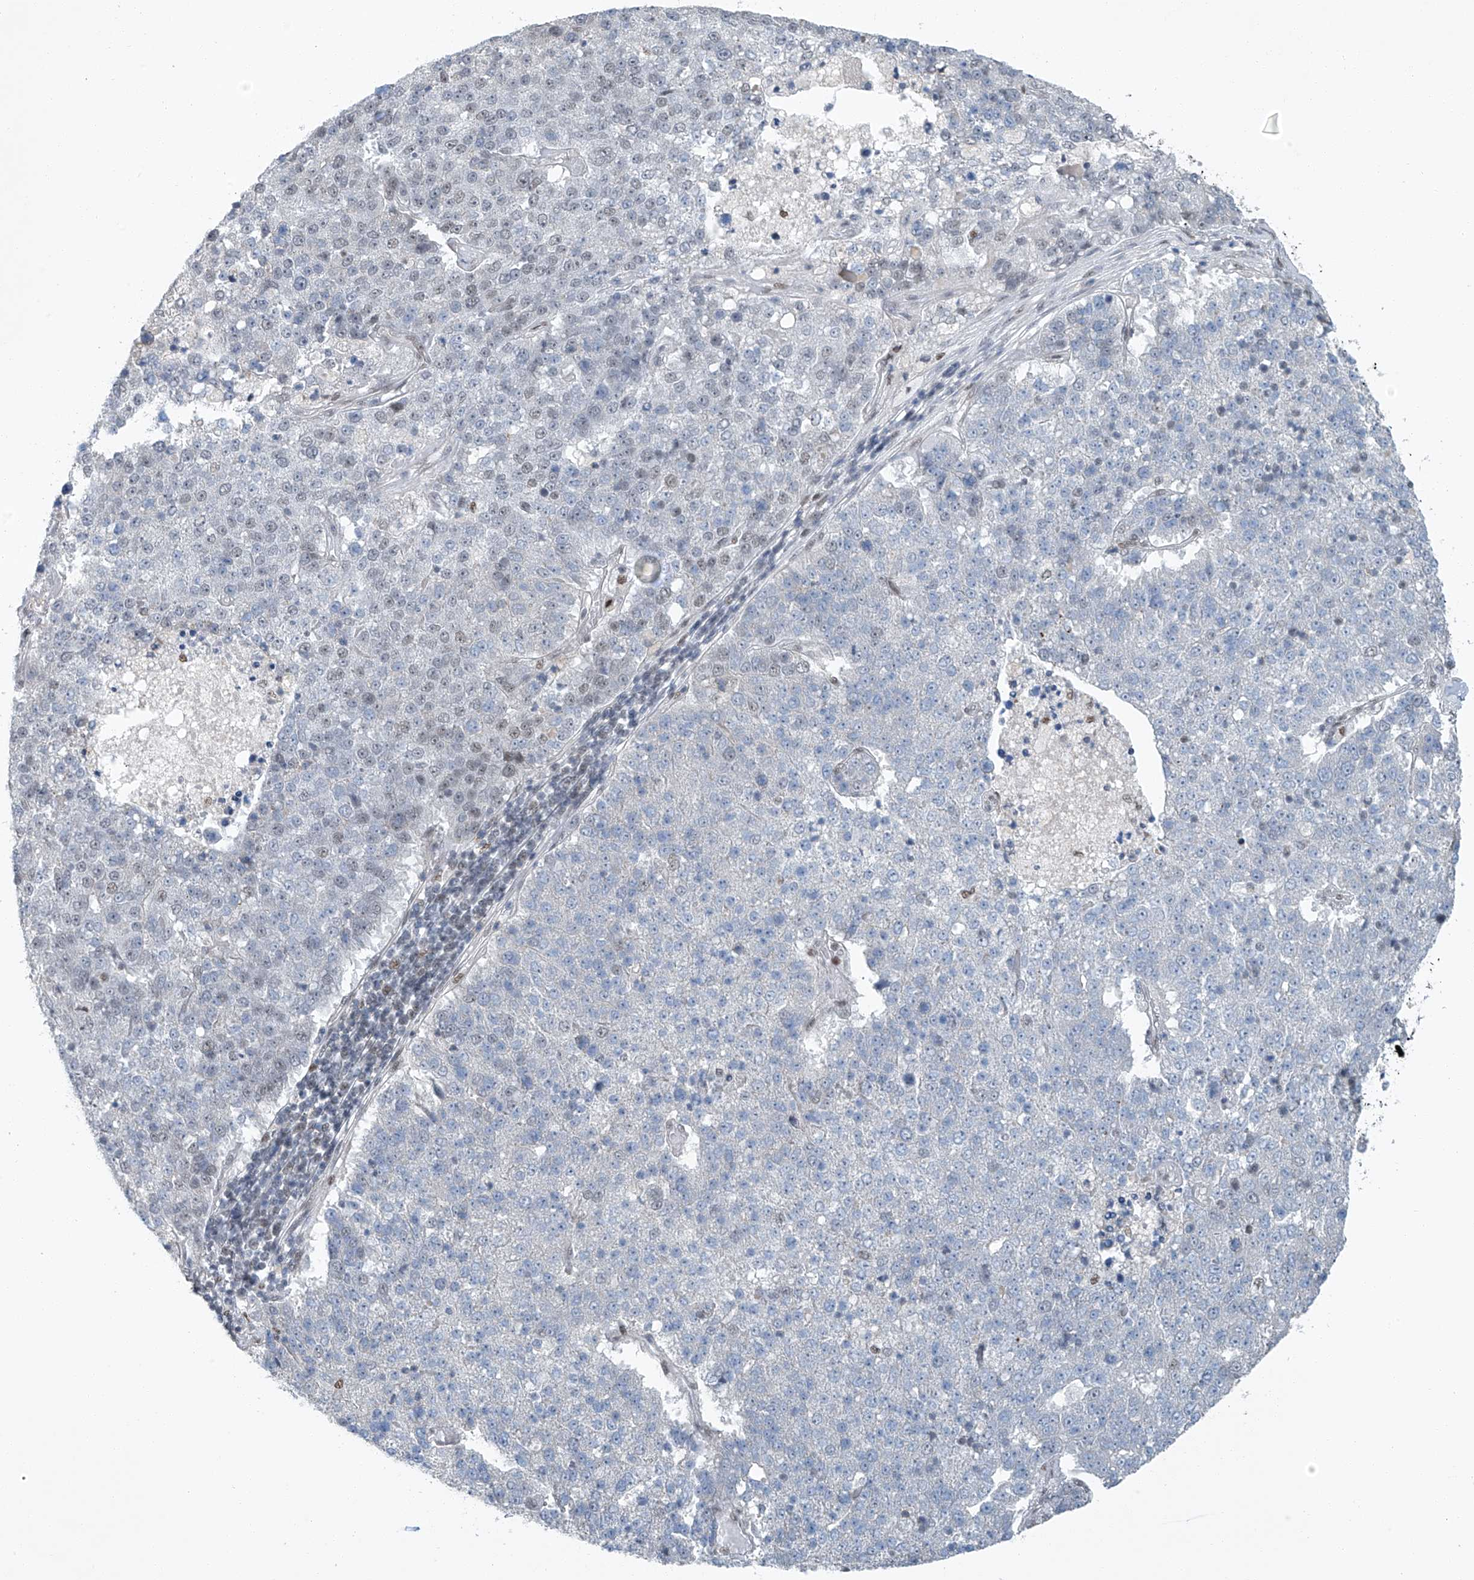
{"staining": {"intensity": "weak", "quantity": "<25%", "location": "nuclear"}, "tissue": "pancreatic cancer", "cell_type": "Tumor cells", "image_type": "cancer", "snomed": [{"axis": "morphology", "description": "Adenocarcinoma, NOS"}, {"axis": "topography", "description": "Pancreas"}], "caption": "Pancreatic adenocarcinoma was stained to show a protein in brown. There is no significant expression in tumor cells.", "gene": "TAF8", "patient": {"sex": "female", "age": 61}}